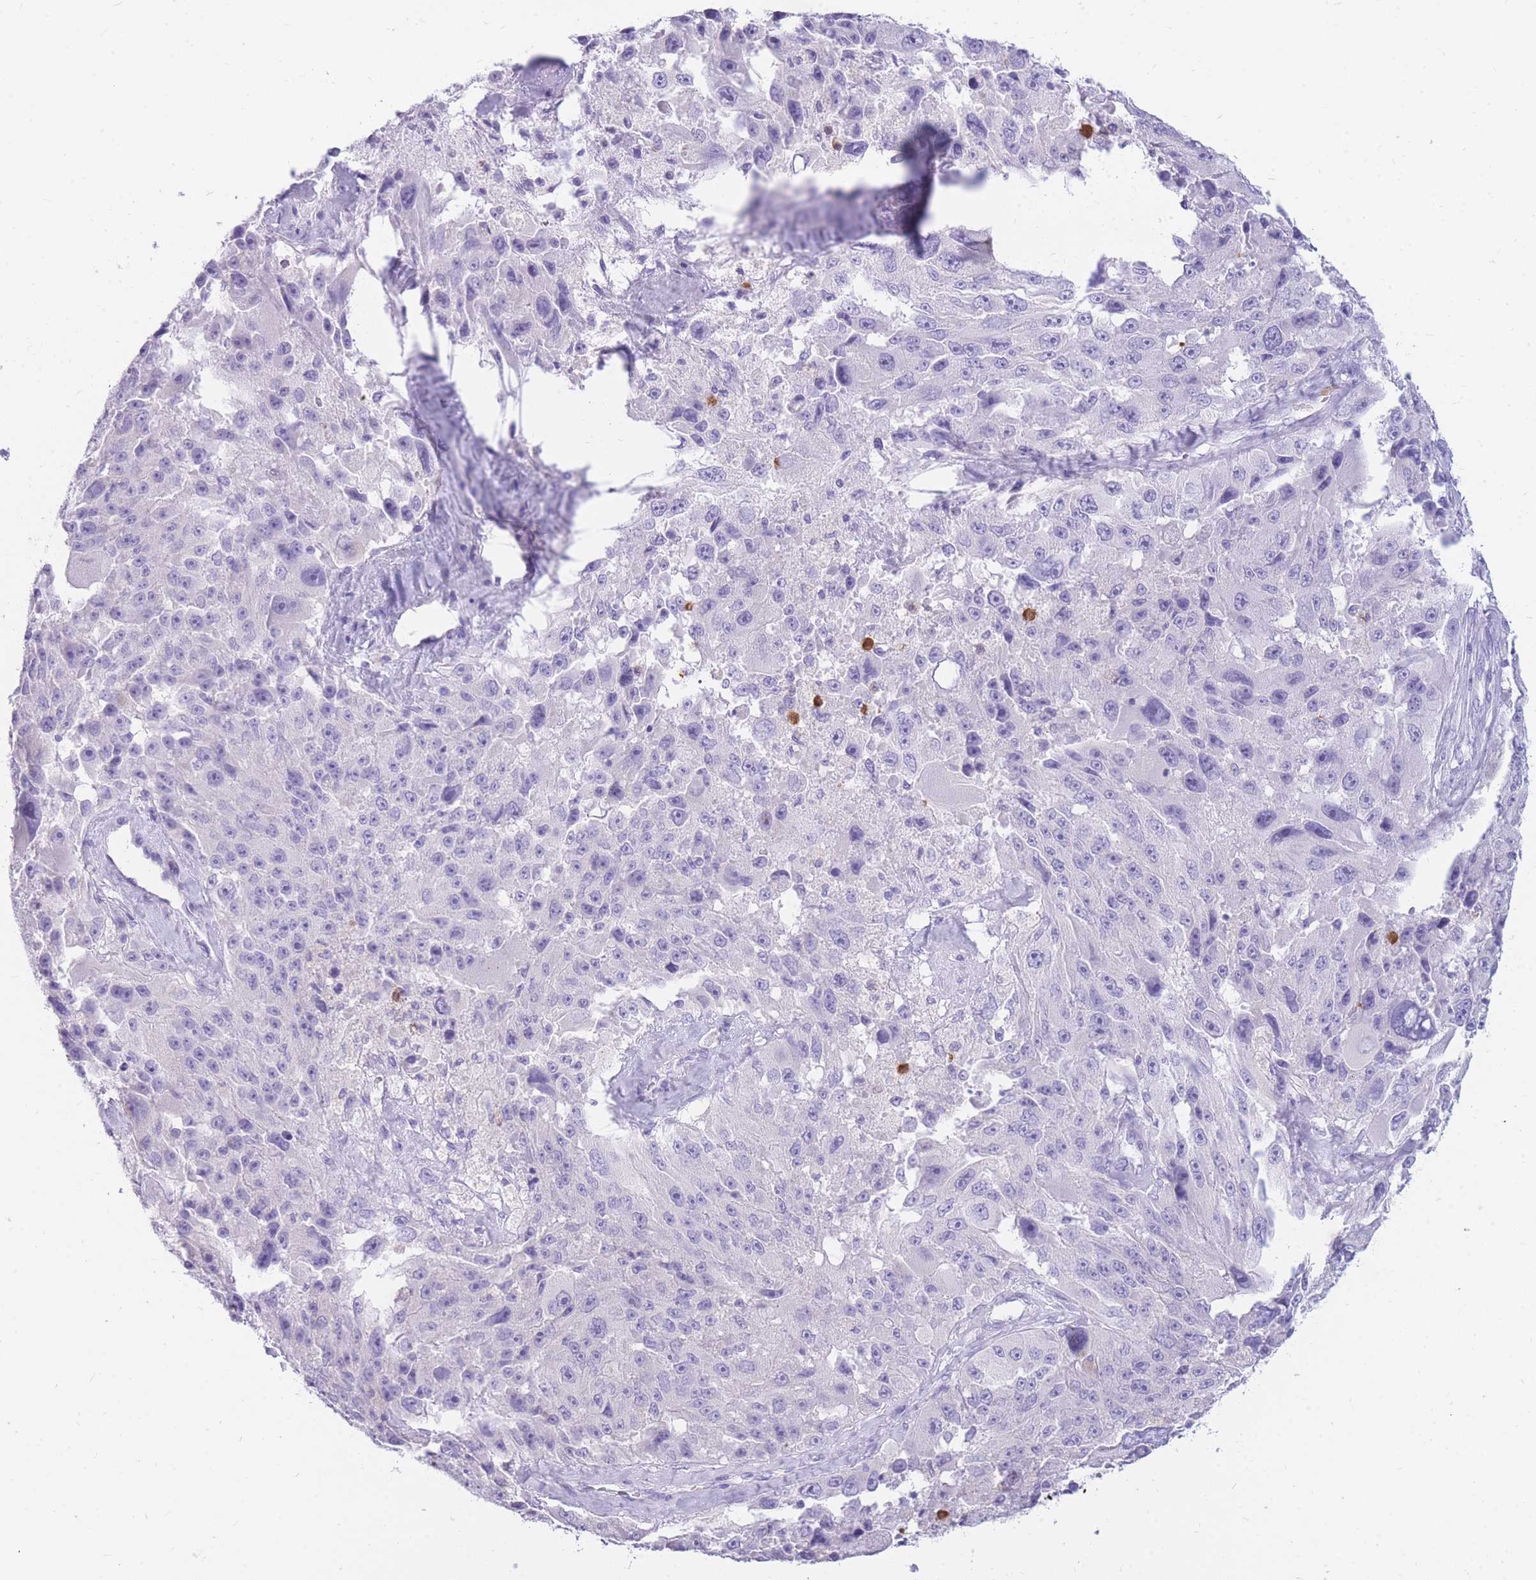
{"staining": {"intensity": "negative", "quantity": "none", "location": "none"}, "tissue": "melanoma", "cell_type": "Tumor cells", "image_type": "cancer", "snomed": [{"axis": "morphology", "description": "Malignant melanoma, Metastatic site"}, {"axis": "topography", "description": "Lymph node"}], "caption": "IHC photomicrograph of neoplastic tissue: melanoma stained with DAB exhibits no significant protein expression in tumor cells.", "gene": "TPSAB1", "patient": {"sex": "male", "age": 62}}